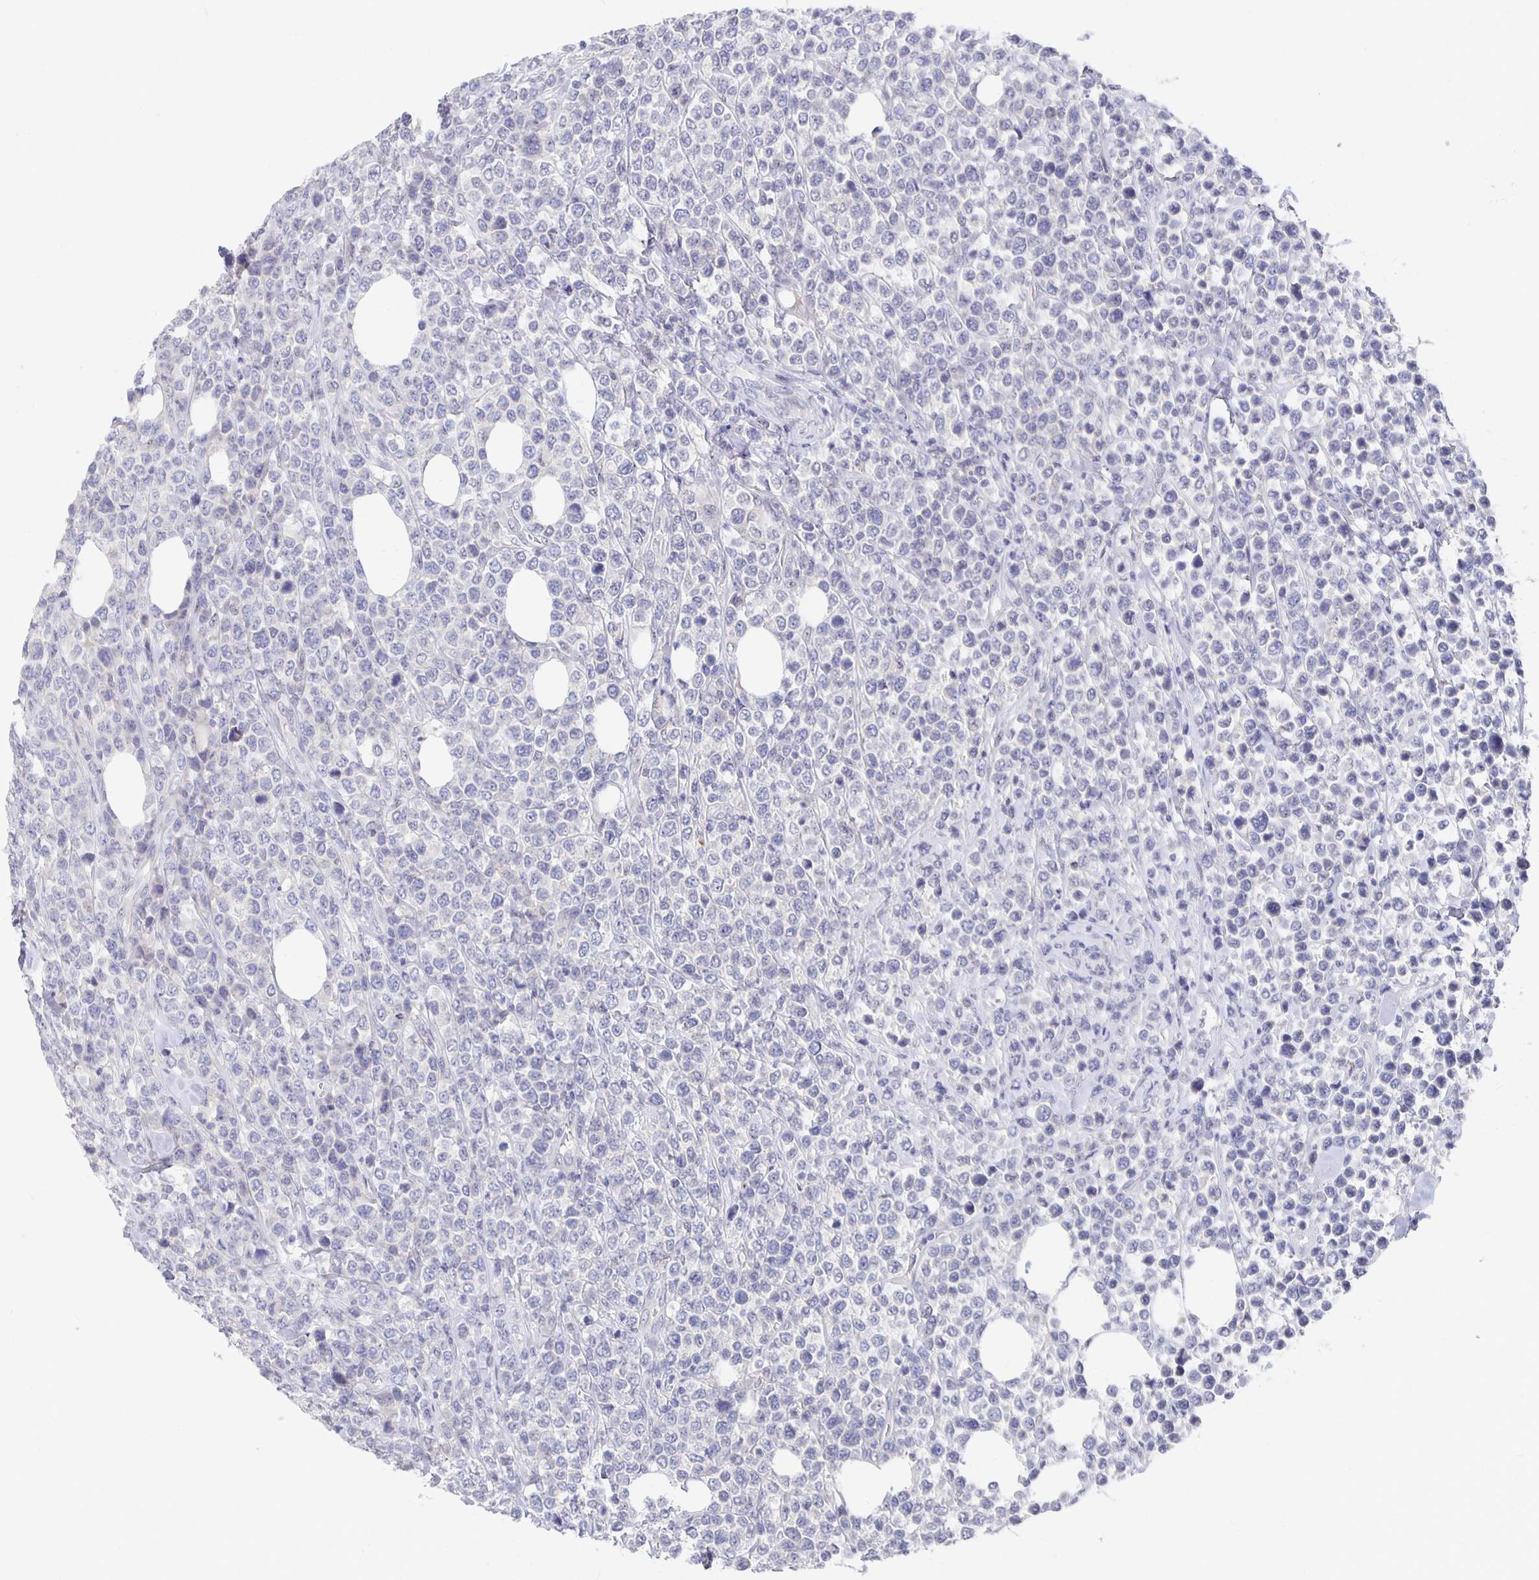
{"staining": {"intensity": "negative", "quantity": "none", "location": "none"}, "tissue": "lymphoma", "cell_type": "Tumor cells", "image_type": "cancer", "snomed": [{"axis": "morphology", "description": "Malignant lymphoma, non-Hodgkin's type, High grade"}, {"axis": "topography", "description": "Soft tissue"}], "caption": "The IHC micrograph has no significant expression in tumor cells of lymphoma tissue.", "gene": "FKRP", "patient": {"sex": "female", "age": 56}}